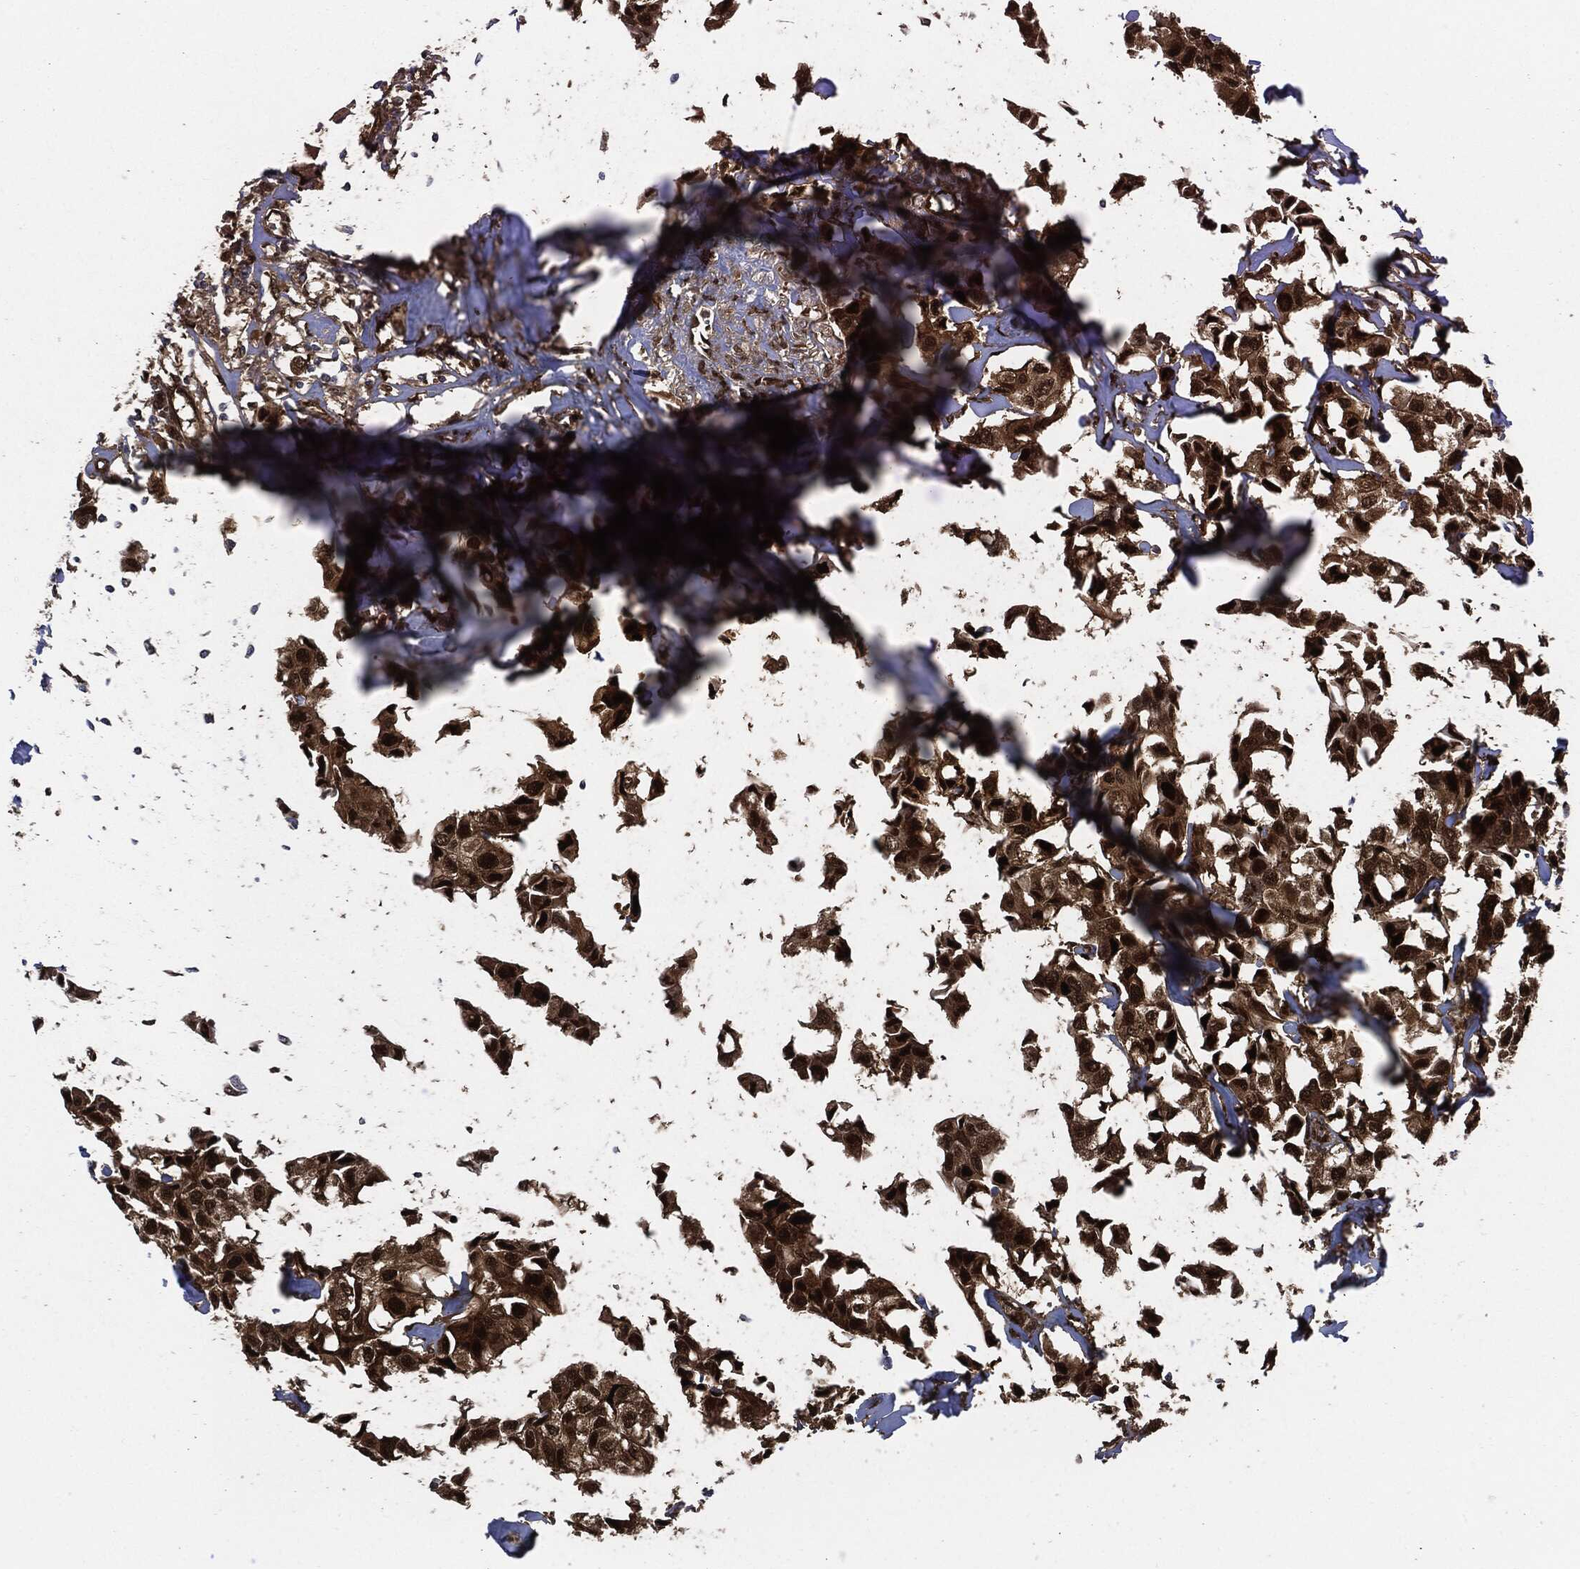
{"staining": {"intensity": "strong", "quantity": "25%-75%", "location": "cytoplasmic/membranous,nuclear"}, "tissue": "breast cancer", "cell_type": "Tumor cells", "image_type": "cancer", "snomed": [{"axis": "morphology", "description": "Duct carcinoma"}, {"axis": "topography", "description": "Breast"}], "caption": "Brown immunohistochemical staining in human infiltrating ductal carcinoma (breast) reveals strong cytoplasmic/membranous and nuclear expression in about 25%-75% of tumor cells.", "gene": "DCTN1", "patient": {"sex": "female", "age": 80}}